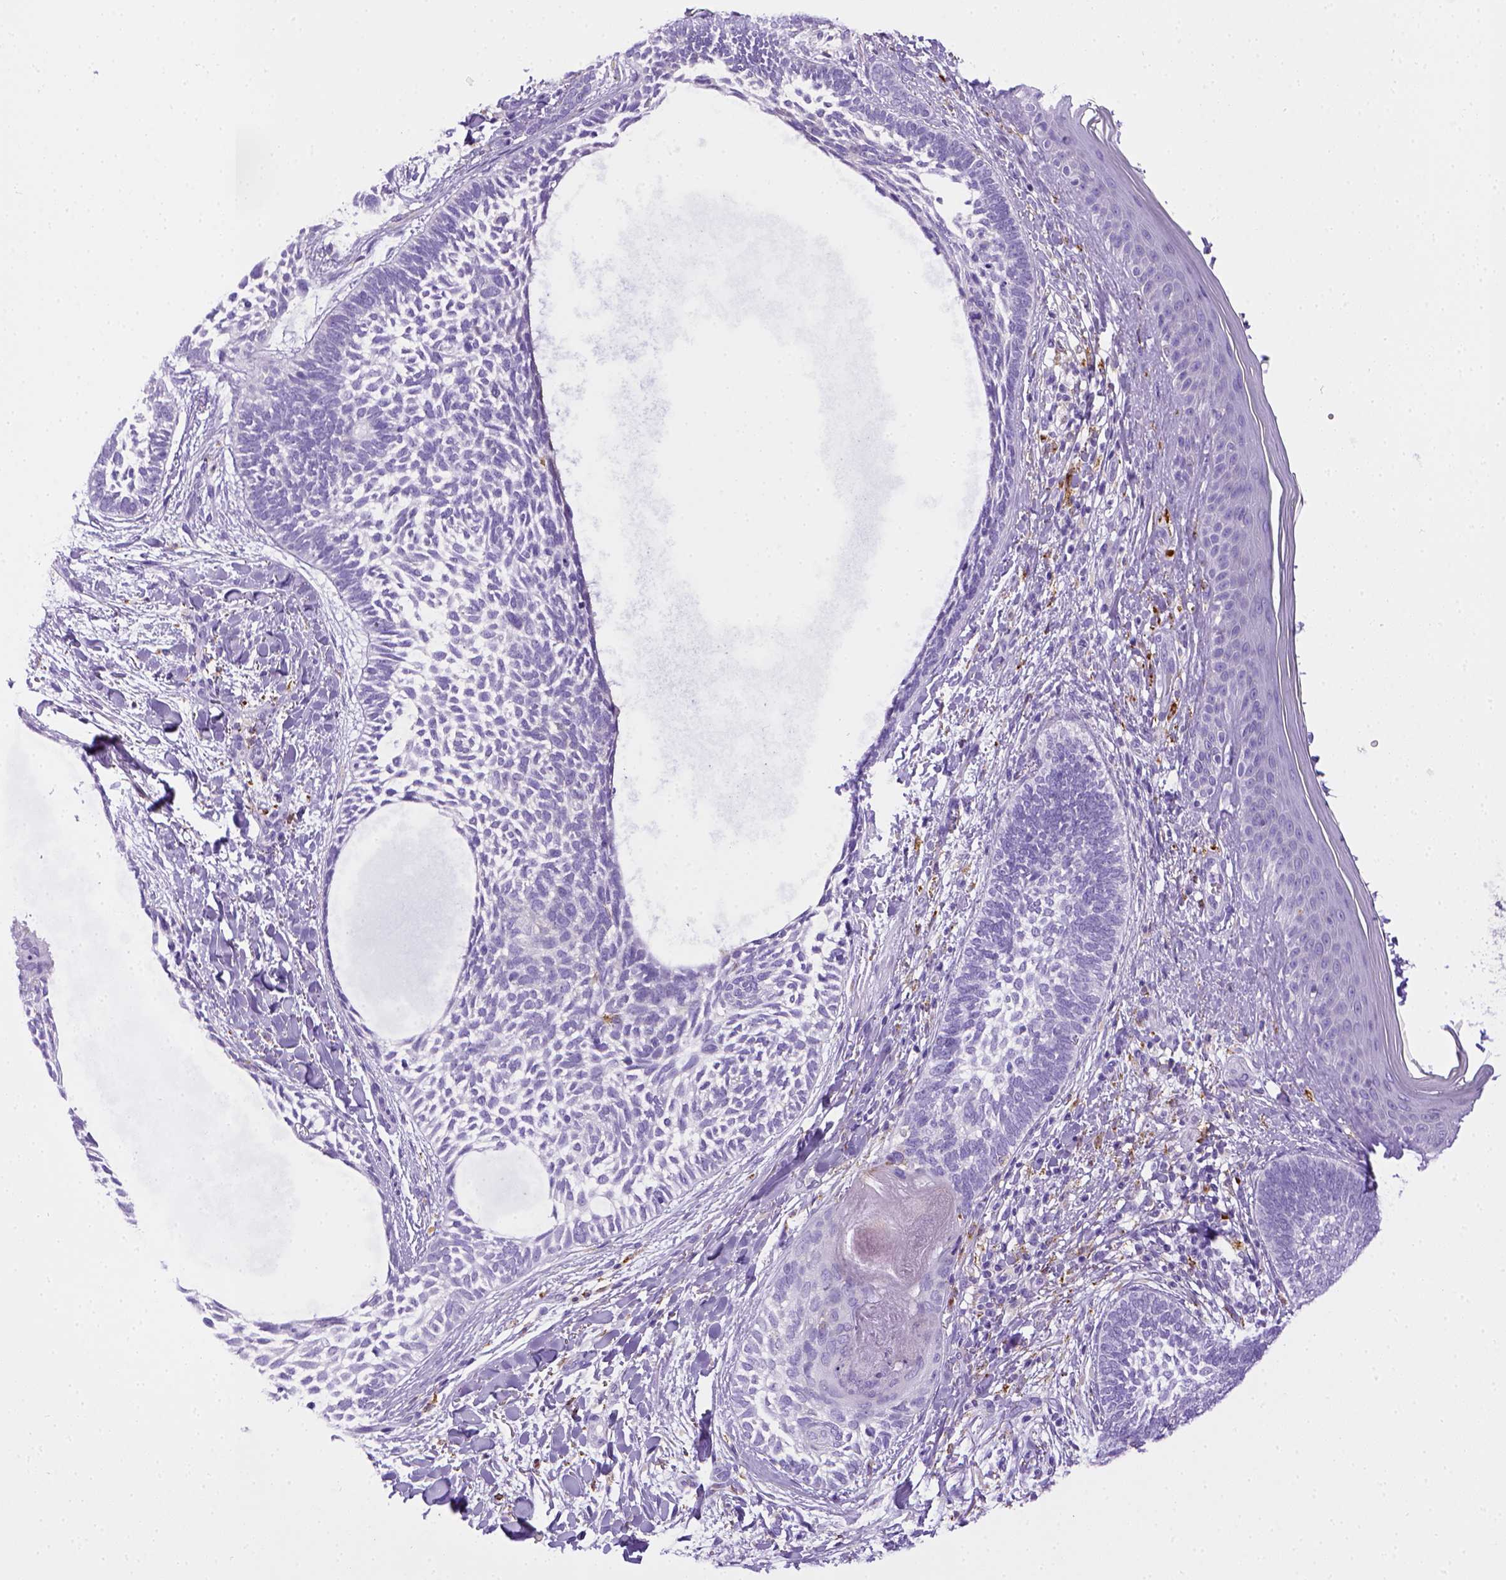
{"staining": {"intensity": "negative", "quantity": "none", "location": "none"}, "tissue": "skin cancer", "cell_type": "Tumor cells", "image_type": "cancer", "snomed": [{"axis": "morphology", "description": "Normal tissue, NOS"}, {"axis": "morphology", "description": "Basal cell carcinoma"}, {"axis": "topography", "description": "Skin"}], "caption": "High magnification brightfield microscopy of skin cancer stained with DAB (3,3'-diaminobenzidine) (brown) and counterstained with hematoxylin (blue): tumor cells show no significant expression. (DAB IHC with hematoxylin counter stain).", "gene": "CD68", "patient": {"sex": "male", "age": 46}}